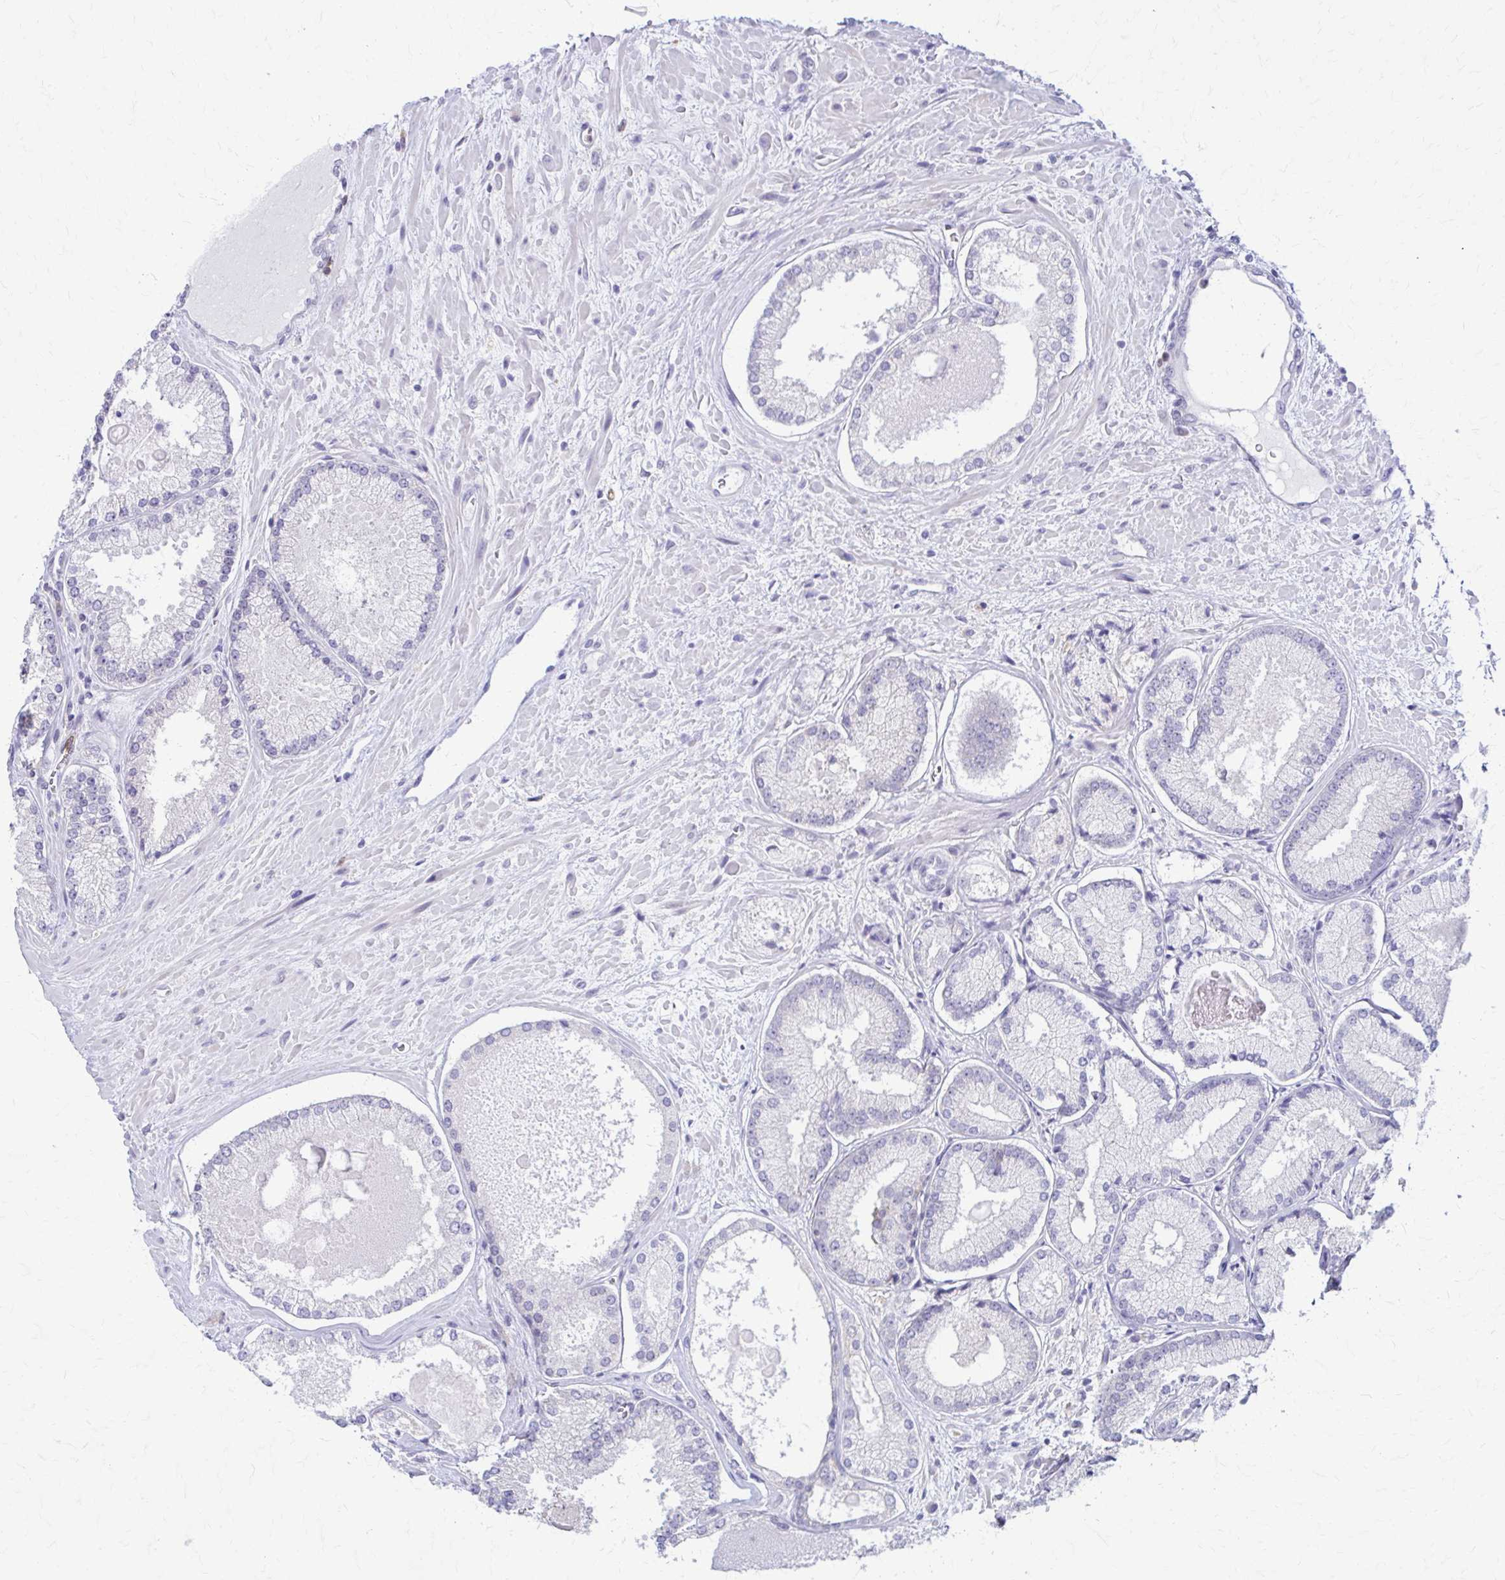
{"staining": {"intensity": "negative", "quantity": "none", "location": "none"}, "tissue": "prostate cancer", "cell_type": "Tumor cells", "image_type": "cancer", "snomed": [{"axis": "morphology", "description": "Adenocarcinoma, High grade"}, {"axis": "topography", "description": "Prostate"}], "caption": "Immunohistochemical staining of human prostate high-grade adenocarcinoma displays no significant positivity in tumor cells.", "gene": "PIK3AP1", "patient": {"sex": "male", "age": 73}}